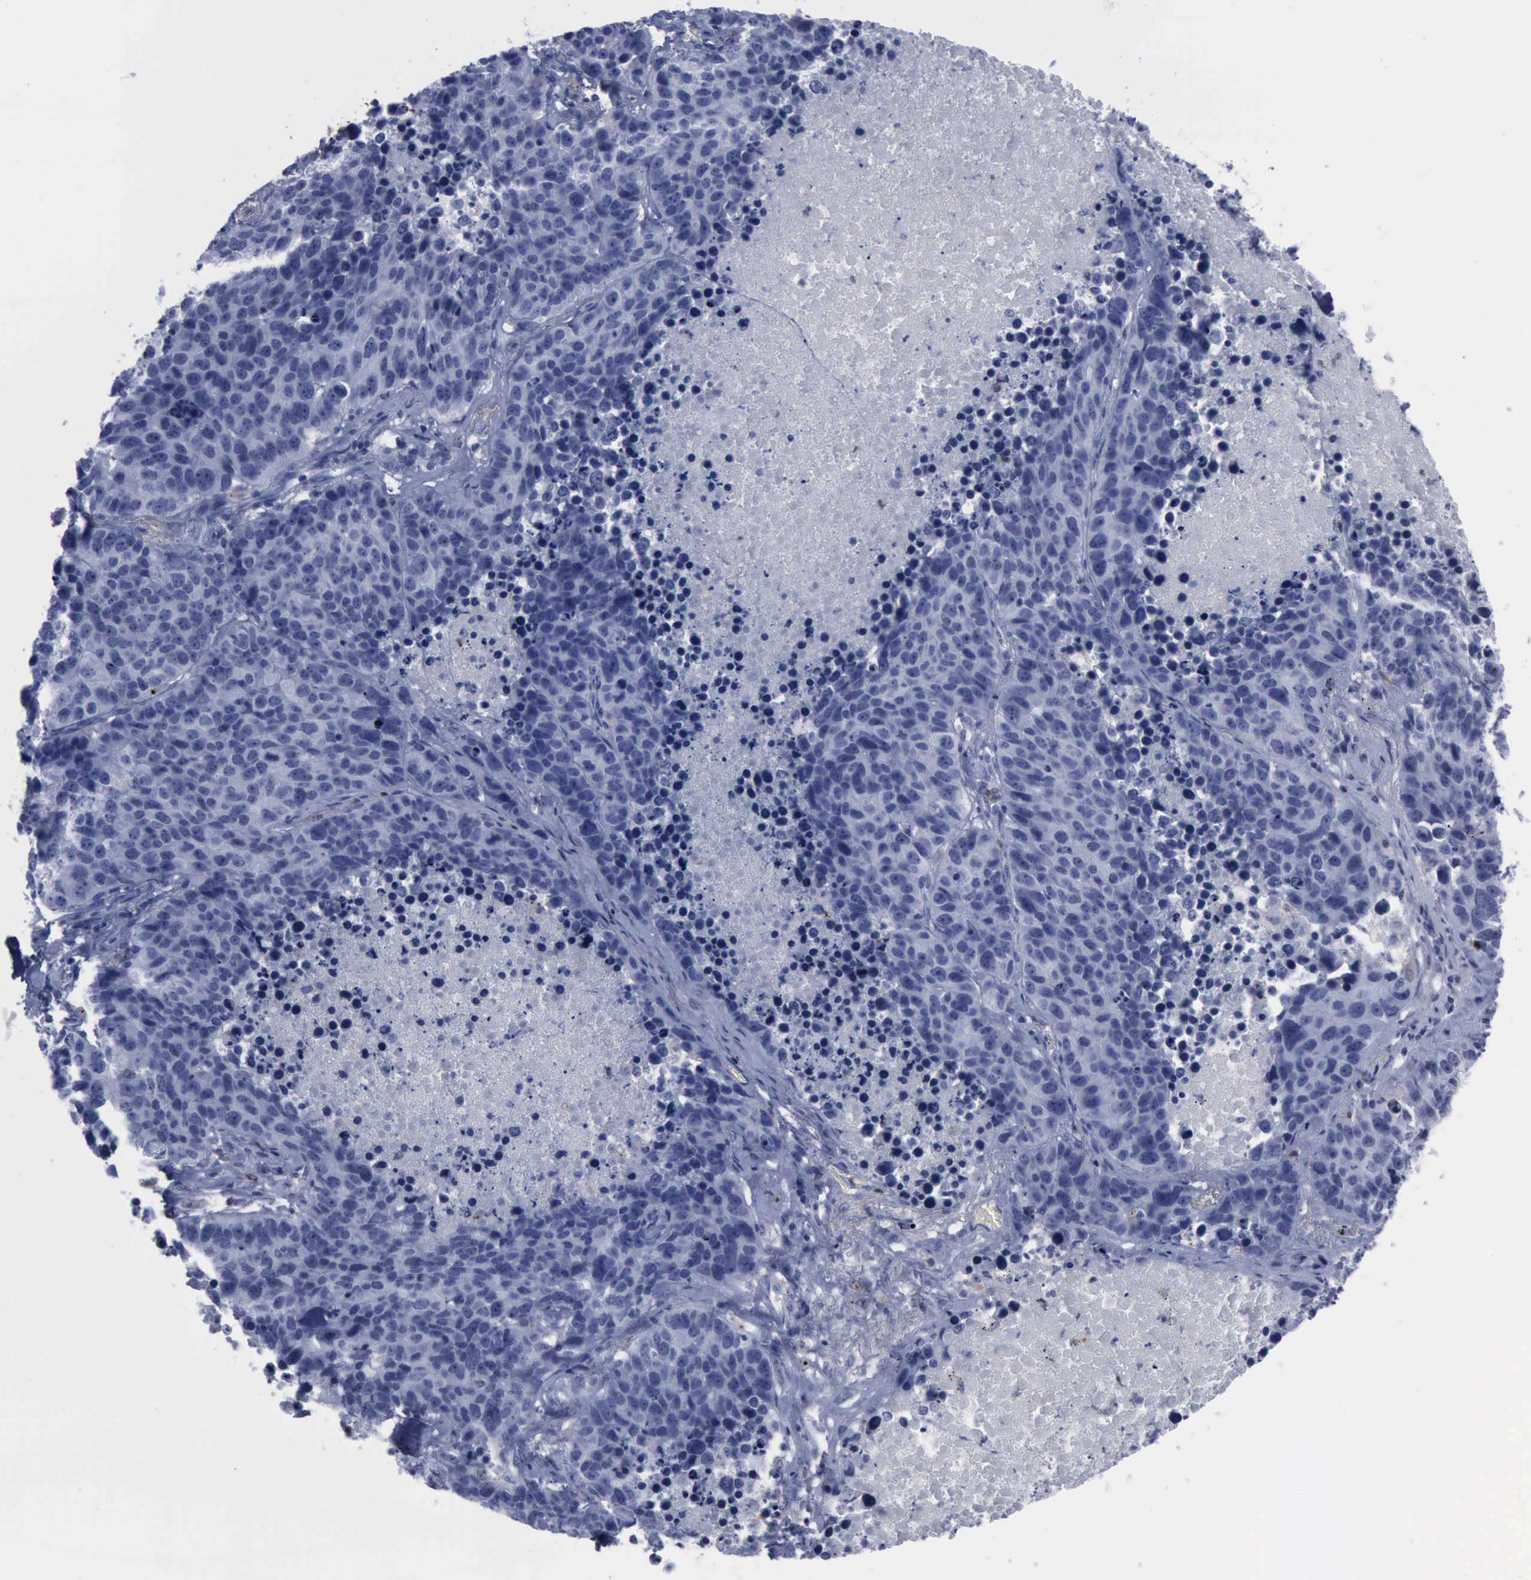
{"staining": {"intensity": "negative", "quantity": "none", "location": "none"}, "tissue": "lung cancer", "cell_type": "Tumor cells", "image_type": "cancer", "snomed": [{"axis": "morphology", "description": "Carcinoid, malignant, NOS"}, {"axis": "topography", "description": "Lung"}], "caption": "Immunohistochemistry micrograph of lung cancer stained for a protein (brown), which demonstrates no expression in tumor cells.", "gene": "CSTA", "patient": {"sex": "male", "age": 60}}